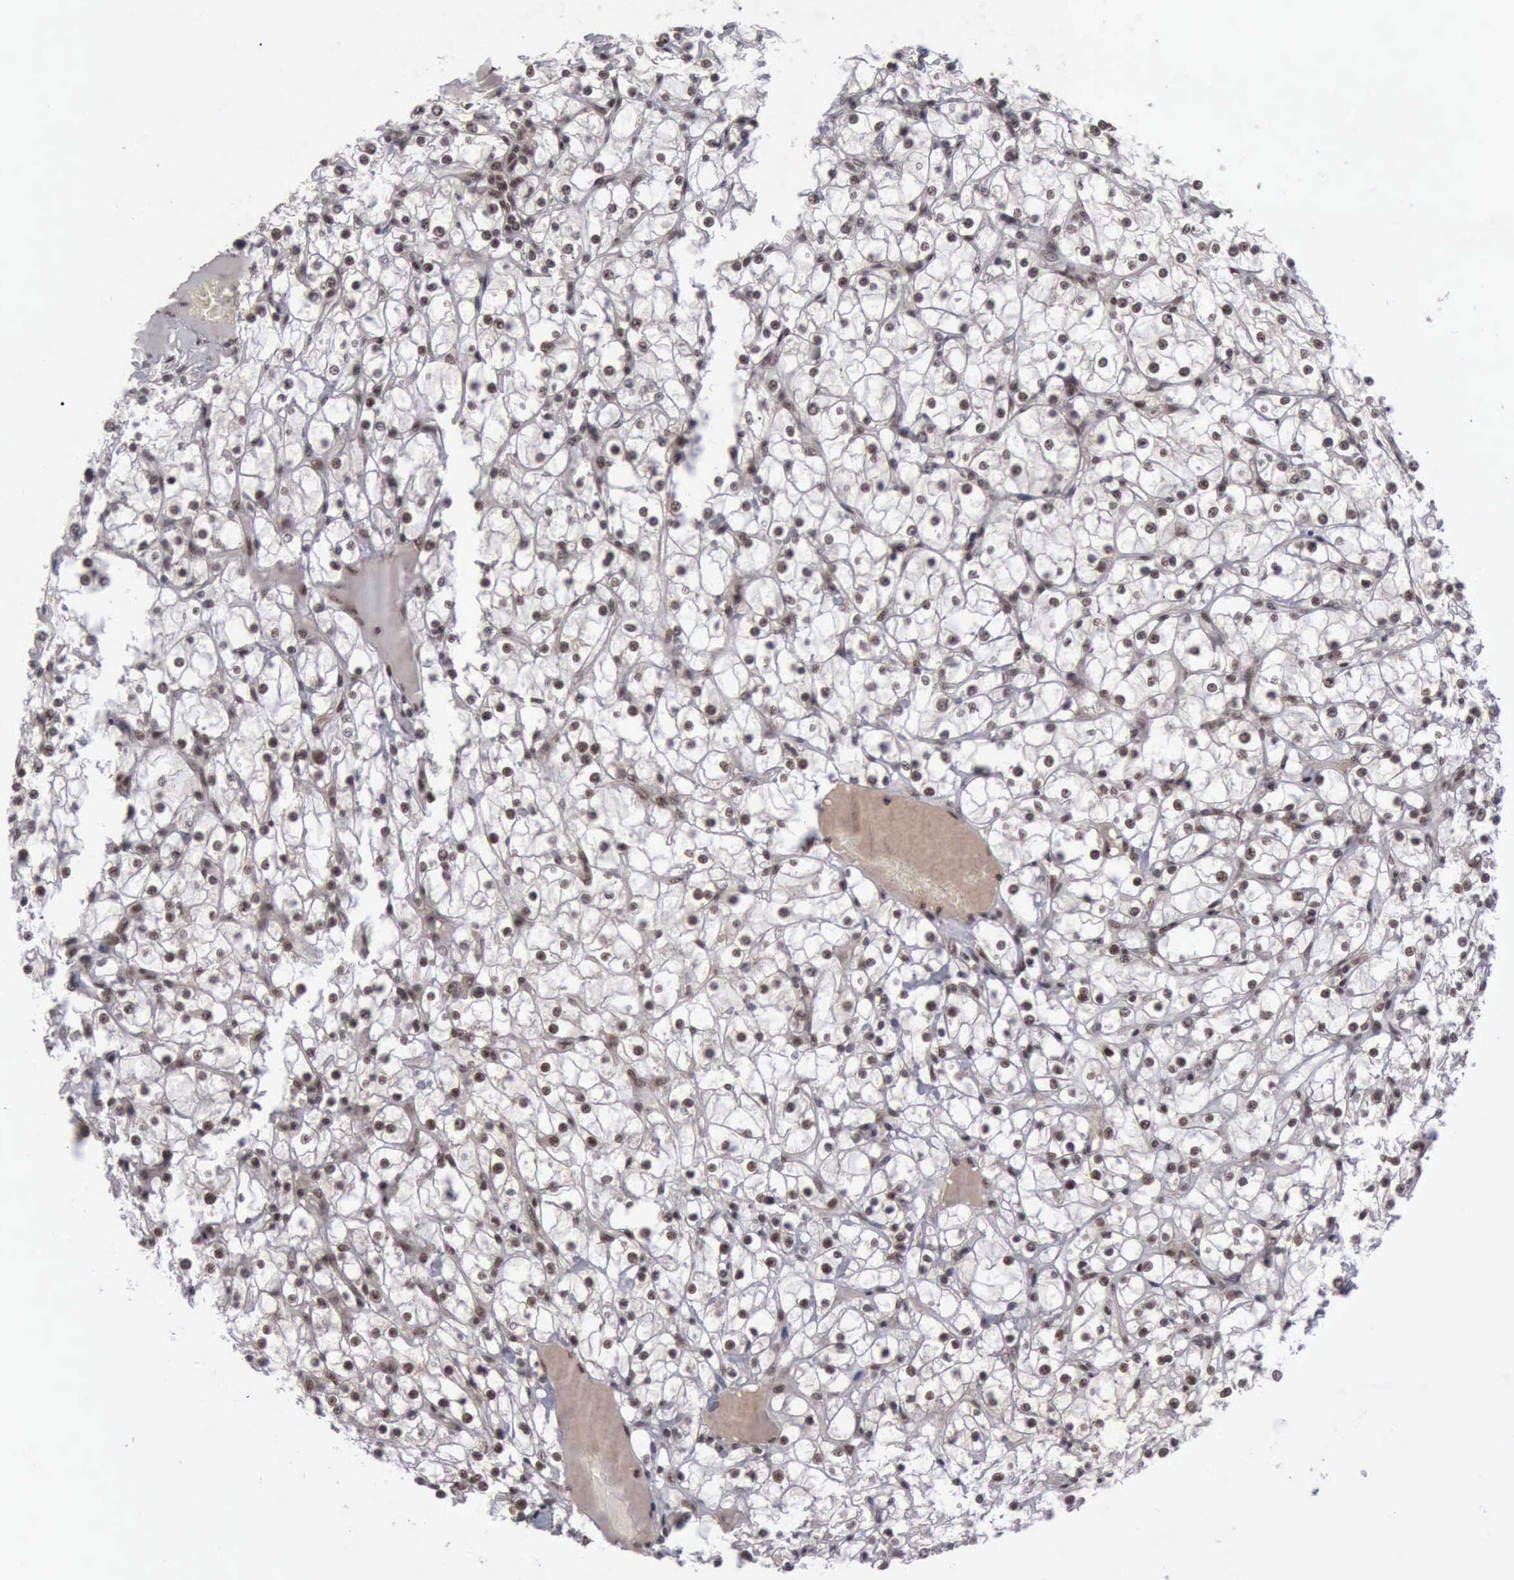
{"staining": {"intensity": "moderate", "quantity": ">75%", "location": "nuclear"}, "tissue": "renal cancer", "cell_type": "Tumor cells", "image_type": "cancer", "snomed": [{"axis": "morphology", "description": "Adenocarcinoma, NOS"}, {"axis": "topography", "description": "Kidney"}], "caption": "This is an image of IHC staining of renal cancer (adenocarcinoma), which shows moderate positivity in the nuclear of tumor cells.", "gene": "ATM", "patient": {"sex": "female", "age": 73}}